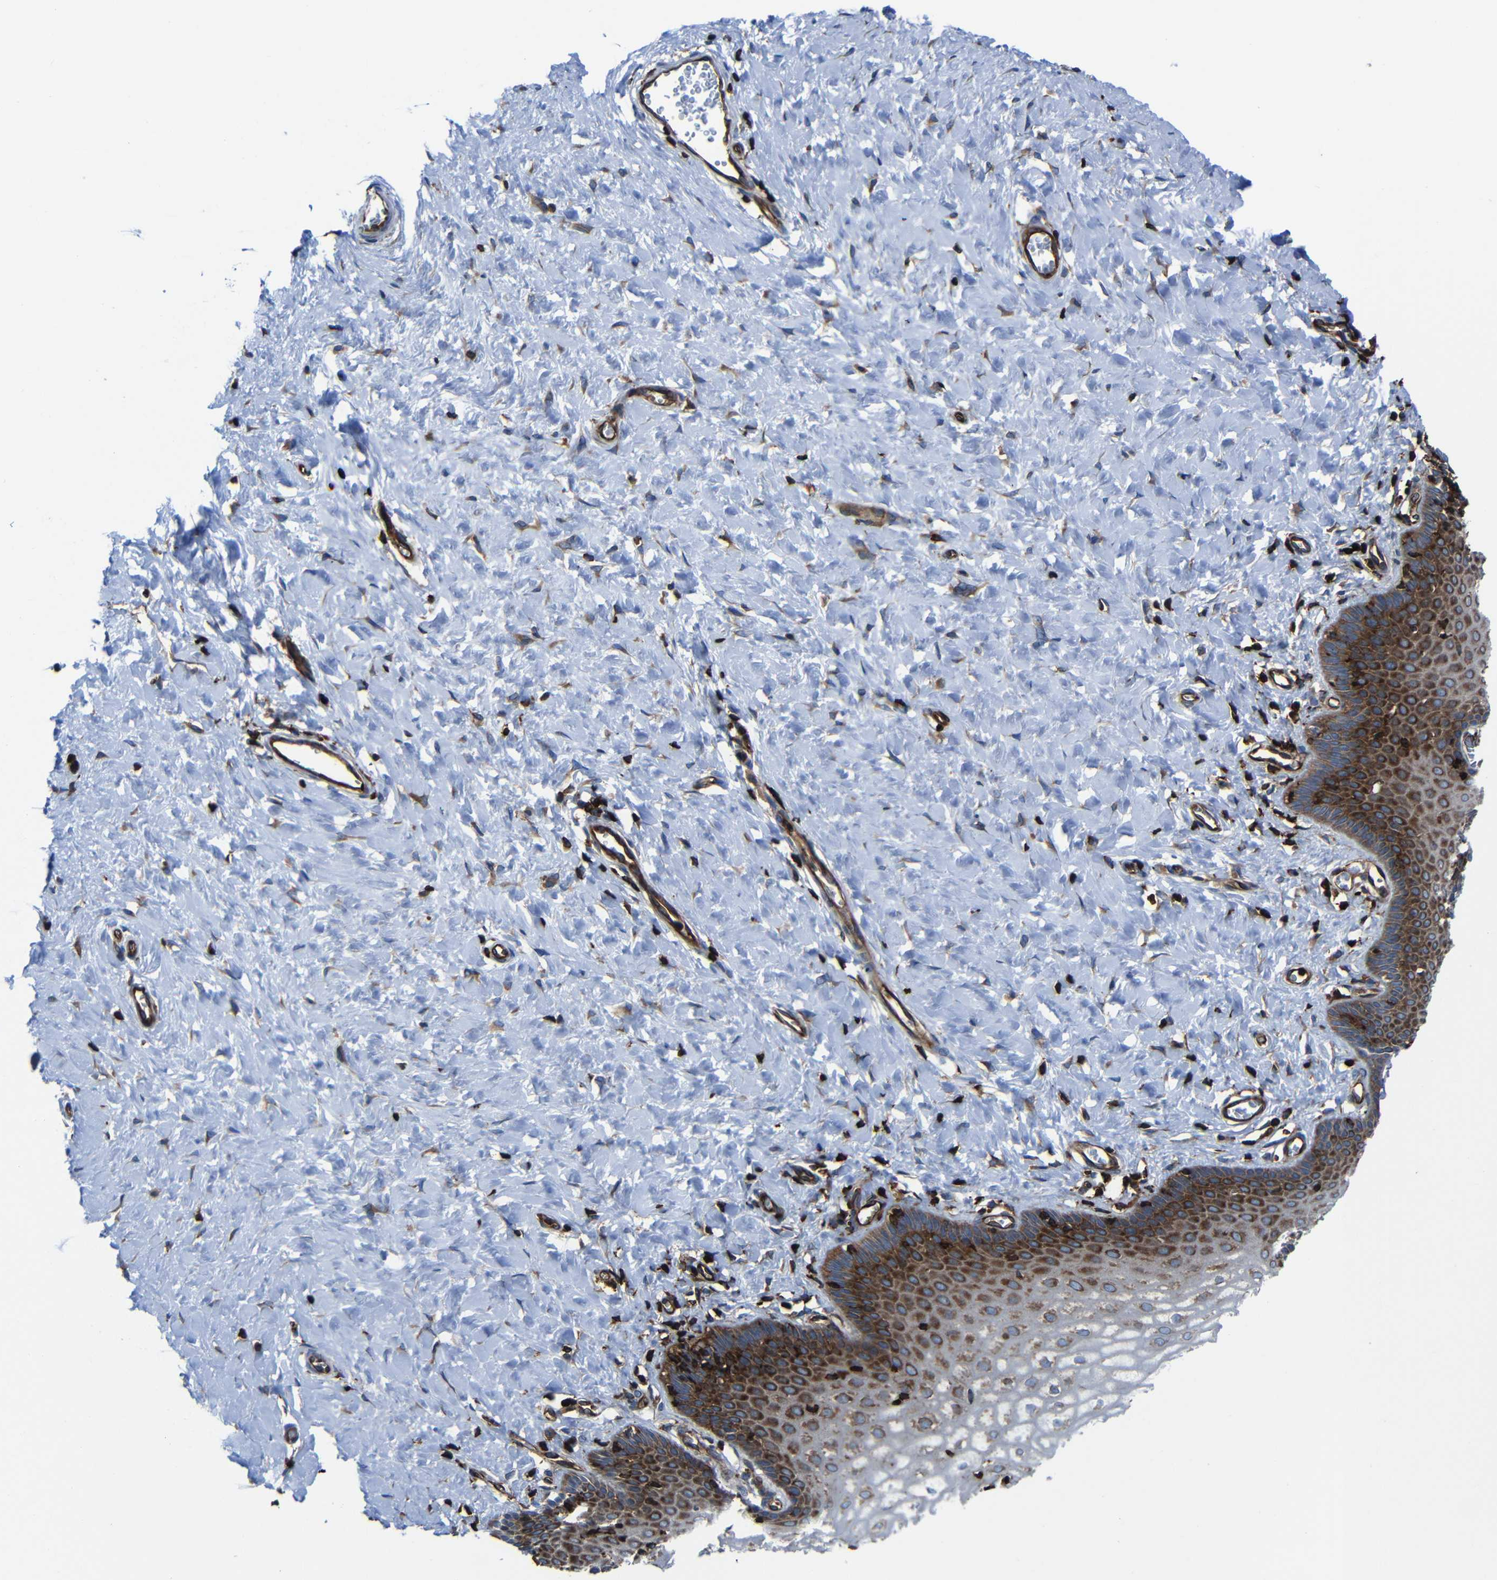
{"staining": {"intensity": "moderate", "quantity": "25%-75%", "location": "cytoplasmic/membranous"}, "tissue": "cervix", "cell_type": "Glandular cells", "image_type": "normal", "snomed": [{"axis": "morphology", "description": "Normal tissue, NOS"}, {"axis": "topography", "description": "Cervix"}], "caption": "Immunohistochemical staining of unremarkable cervix shows 25%-75% levels of moderate cytoplasmic/membranous protein positivity in about 25%-75% of glandular cells. Immunohistochemistry stains the protein of interest in brown and the nuclei are stained blue.", "gene": "ARHGEF1", "patient": {"sex": "female", "age": 55}}